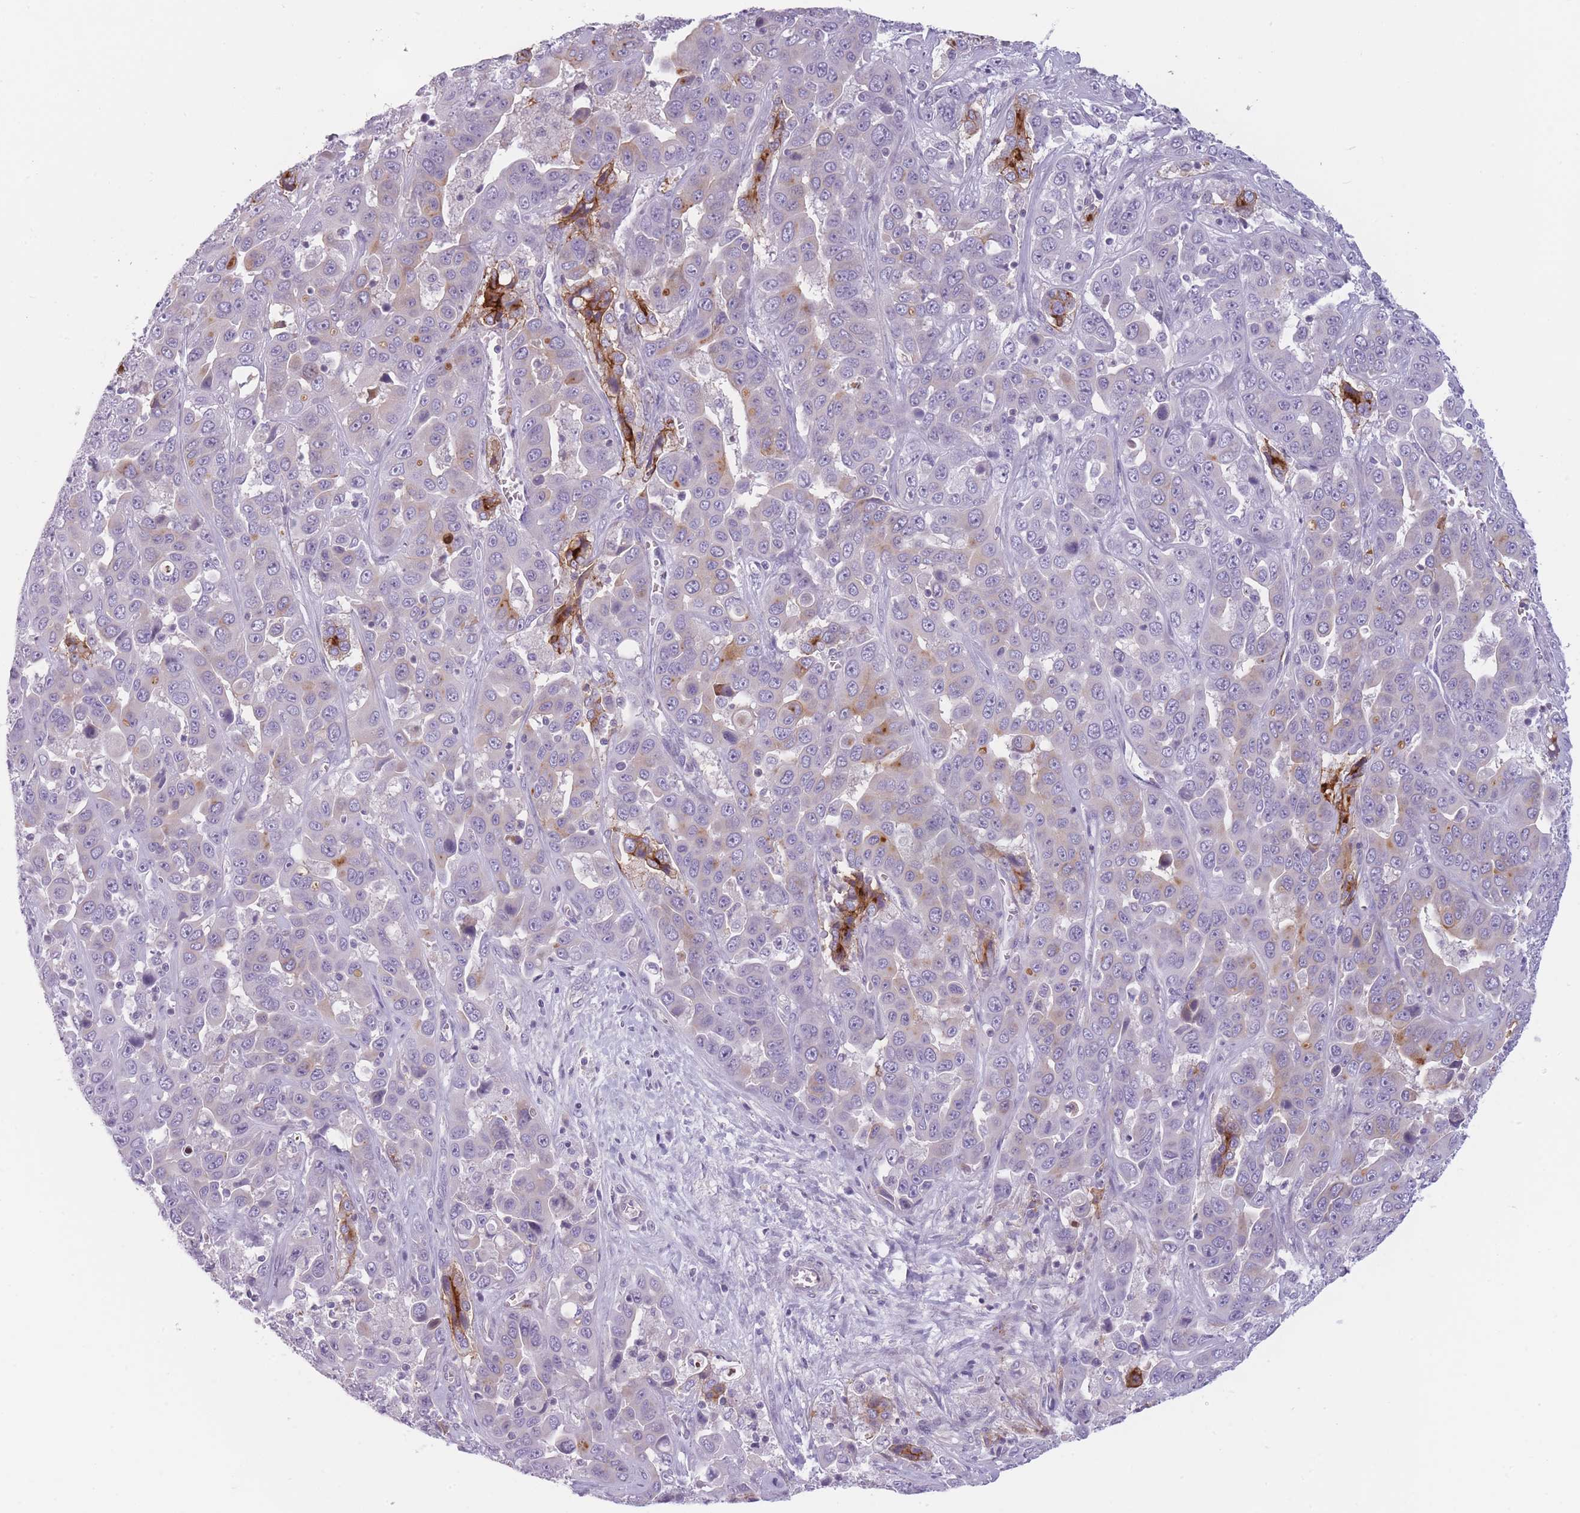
{"staining": {"intensity": "moderate", "quantity": "<25%", "location": "cytoplasmic/membranous"}, "tissue": "liver cancer", "cell_type": "Tumor cells", "image_type": "cancer", "snomed": [{"axis": "morphology", "description": "Cholangiocarcinoma"}, {"axis": "topography", "description": "Liver"}], "caption": "Tumor cells demonstrate low levels of moderate cytoplasmic/membranous staining in about <25% of cells in liver cholangiocarcinoma.", "gene": "GGT1", "patient": {"sex": "female", "age": 52}}